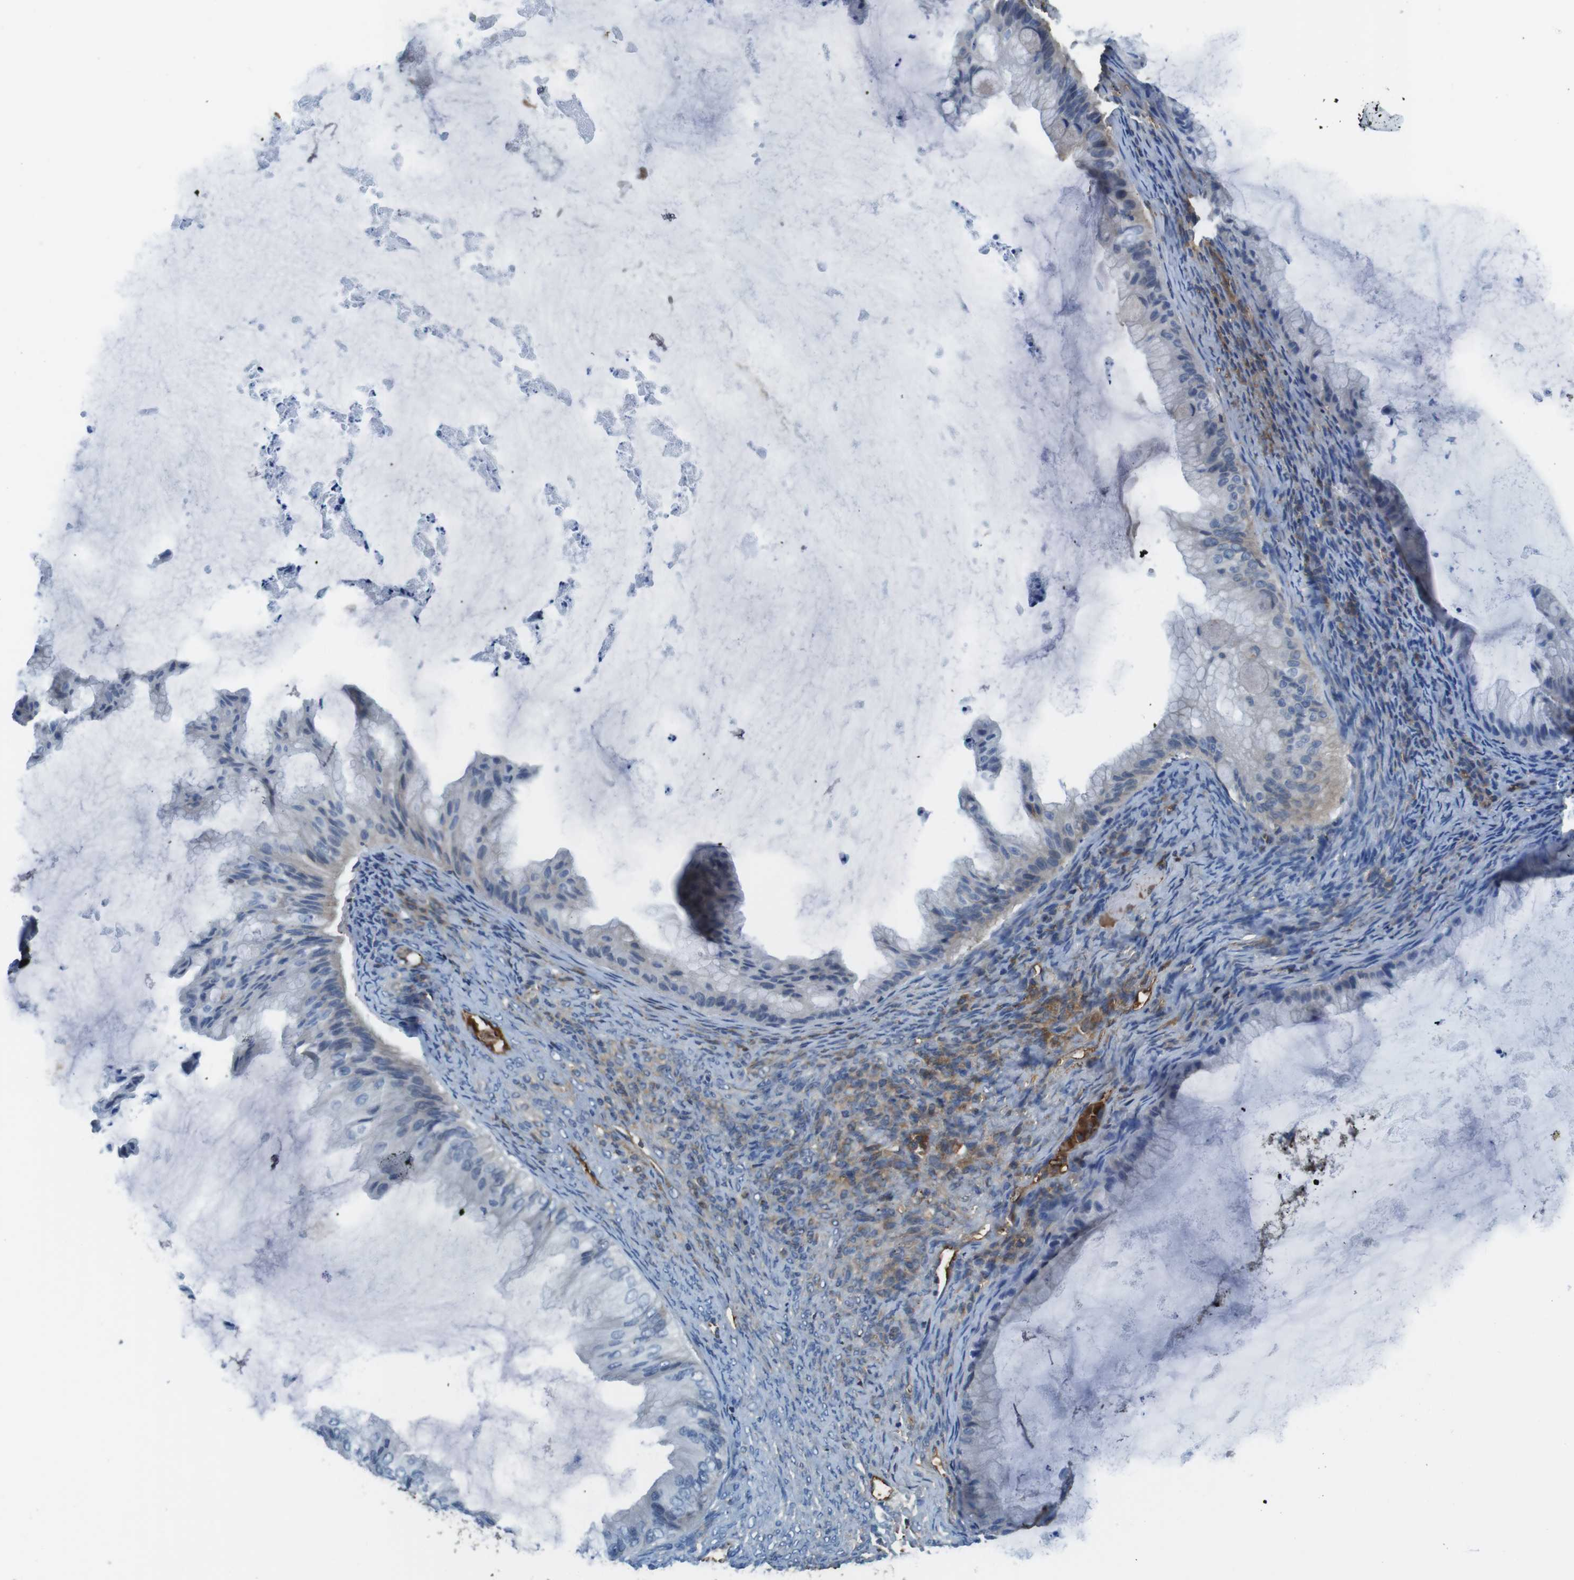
{"staining": {"intensity": "negative", "quantity": "none", "location": "none"}, "tissue": "ovarian cancer", "cell_type": "Tumor cells", "image_type": "cancer", "snomed": [{"axis": "morphology", "description": "Cystadenocarcinoma, mucinous, NOS"}, {"axis": "topography", "description": "Ovary"}], "caption": "Mucinous cystadenocarcinoma (ovarian) was stained to show a protein in brown. There is no significant positivity in tumor cells.", "gene": "TMPRSS15", "patient": {"sex": "female", "age": 61}}